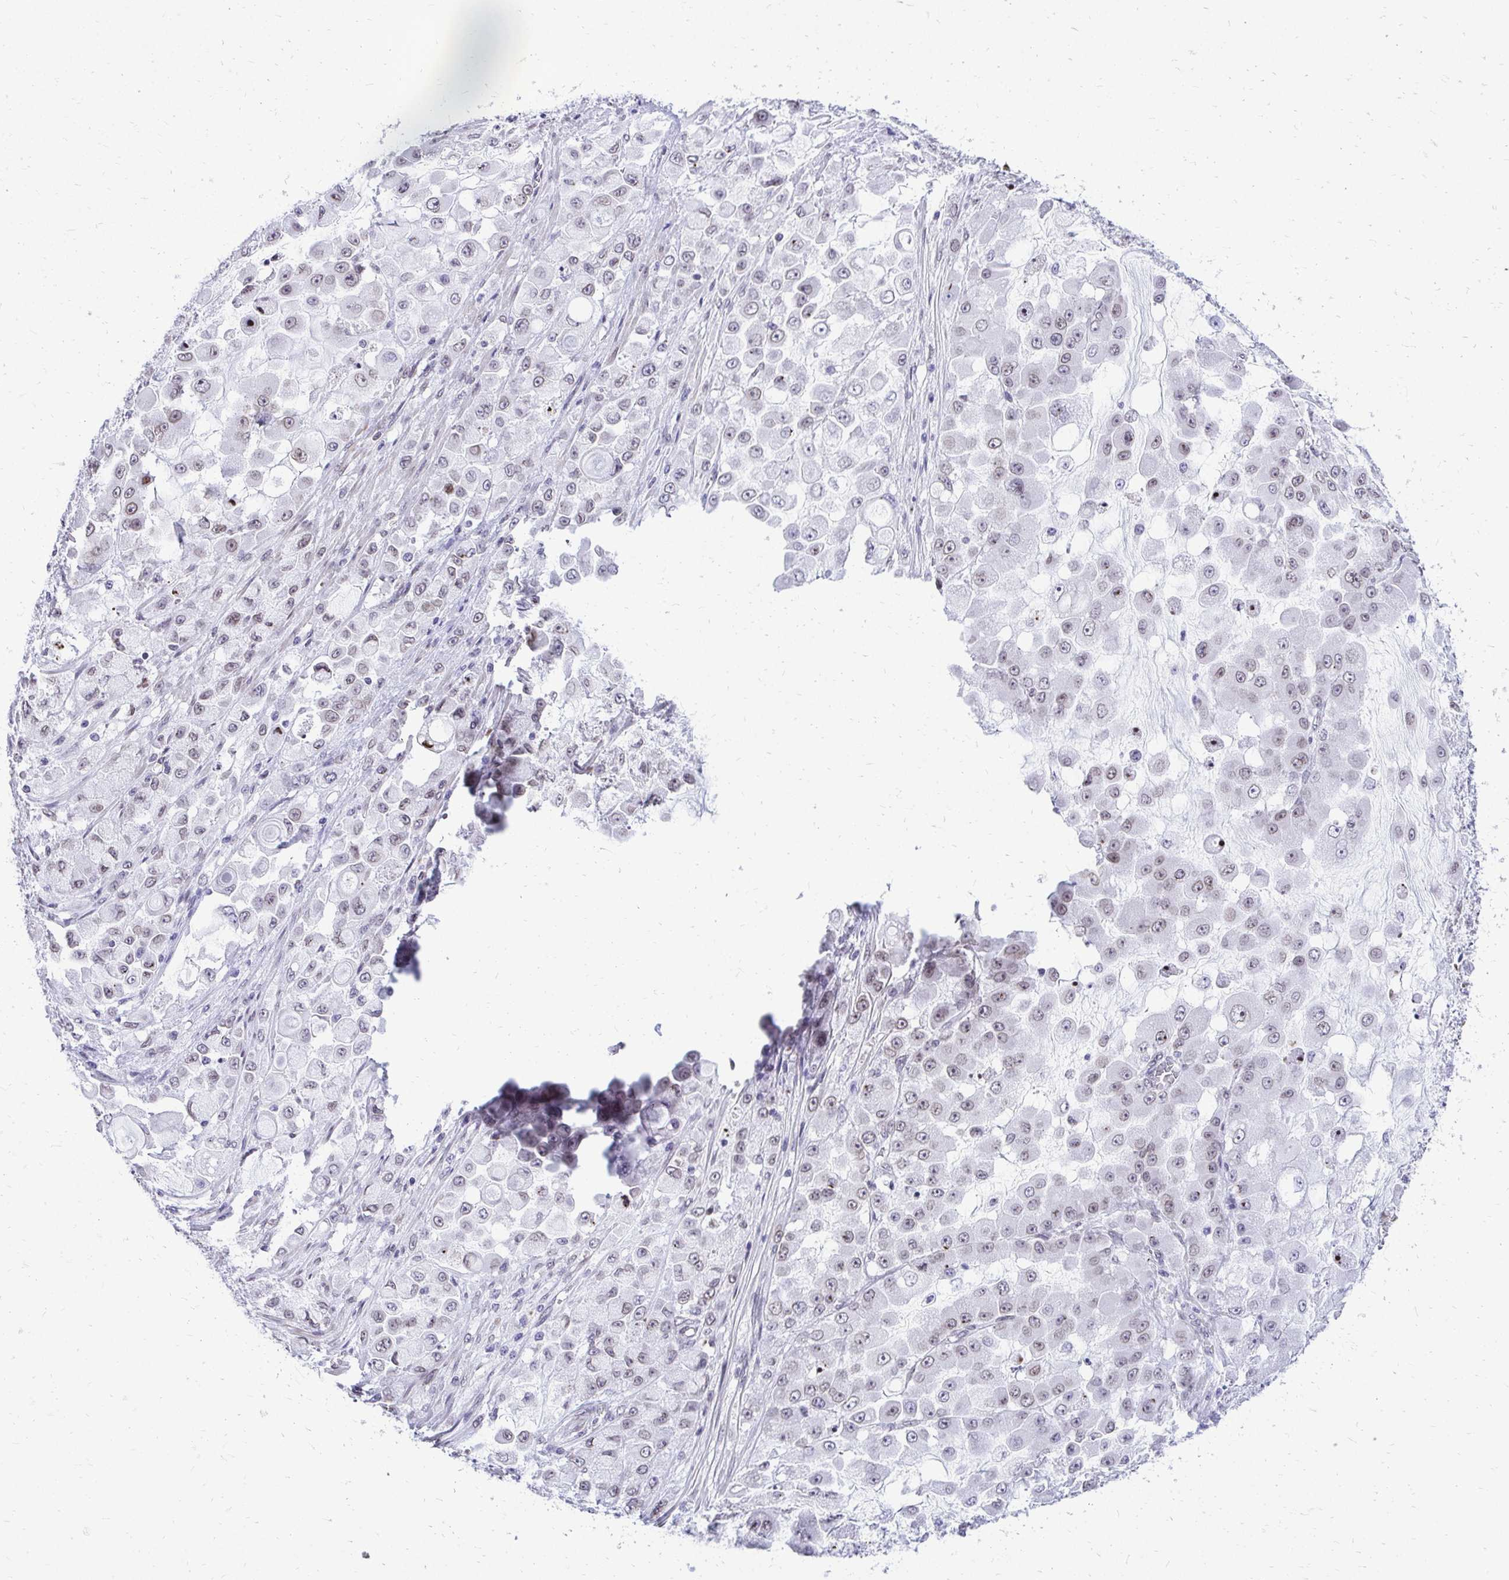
{"staining": {"intensity": "weak", "quantity": "<25%", "location": "nuclear"}, "tissue": "stomach cancer", "cell_type": "Tumor cells", "image_type": "cancer", "snomed": [{"axis": "morphology", "description": "Adenocarcinoma, NOS"}, {"axis": "topography", "description": "Stomach"}], "caption": "Immunohistochemistry (IHC) of human stomach adenocarcinoma exhibits no staining in tumor cells.", "gene": "BANF1", "patient": {"sex": "female", "age": 76}}